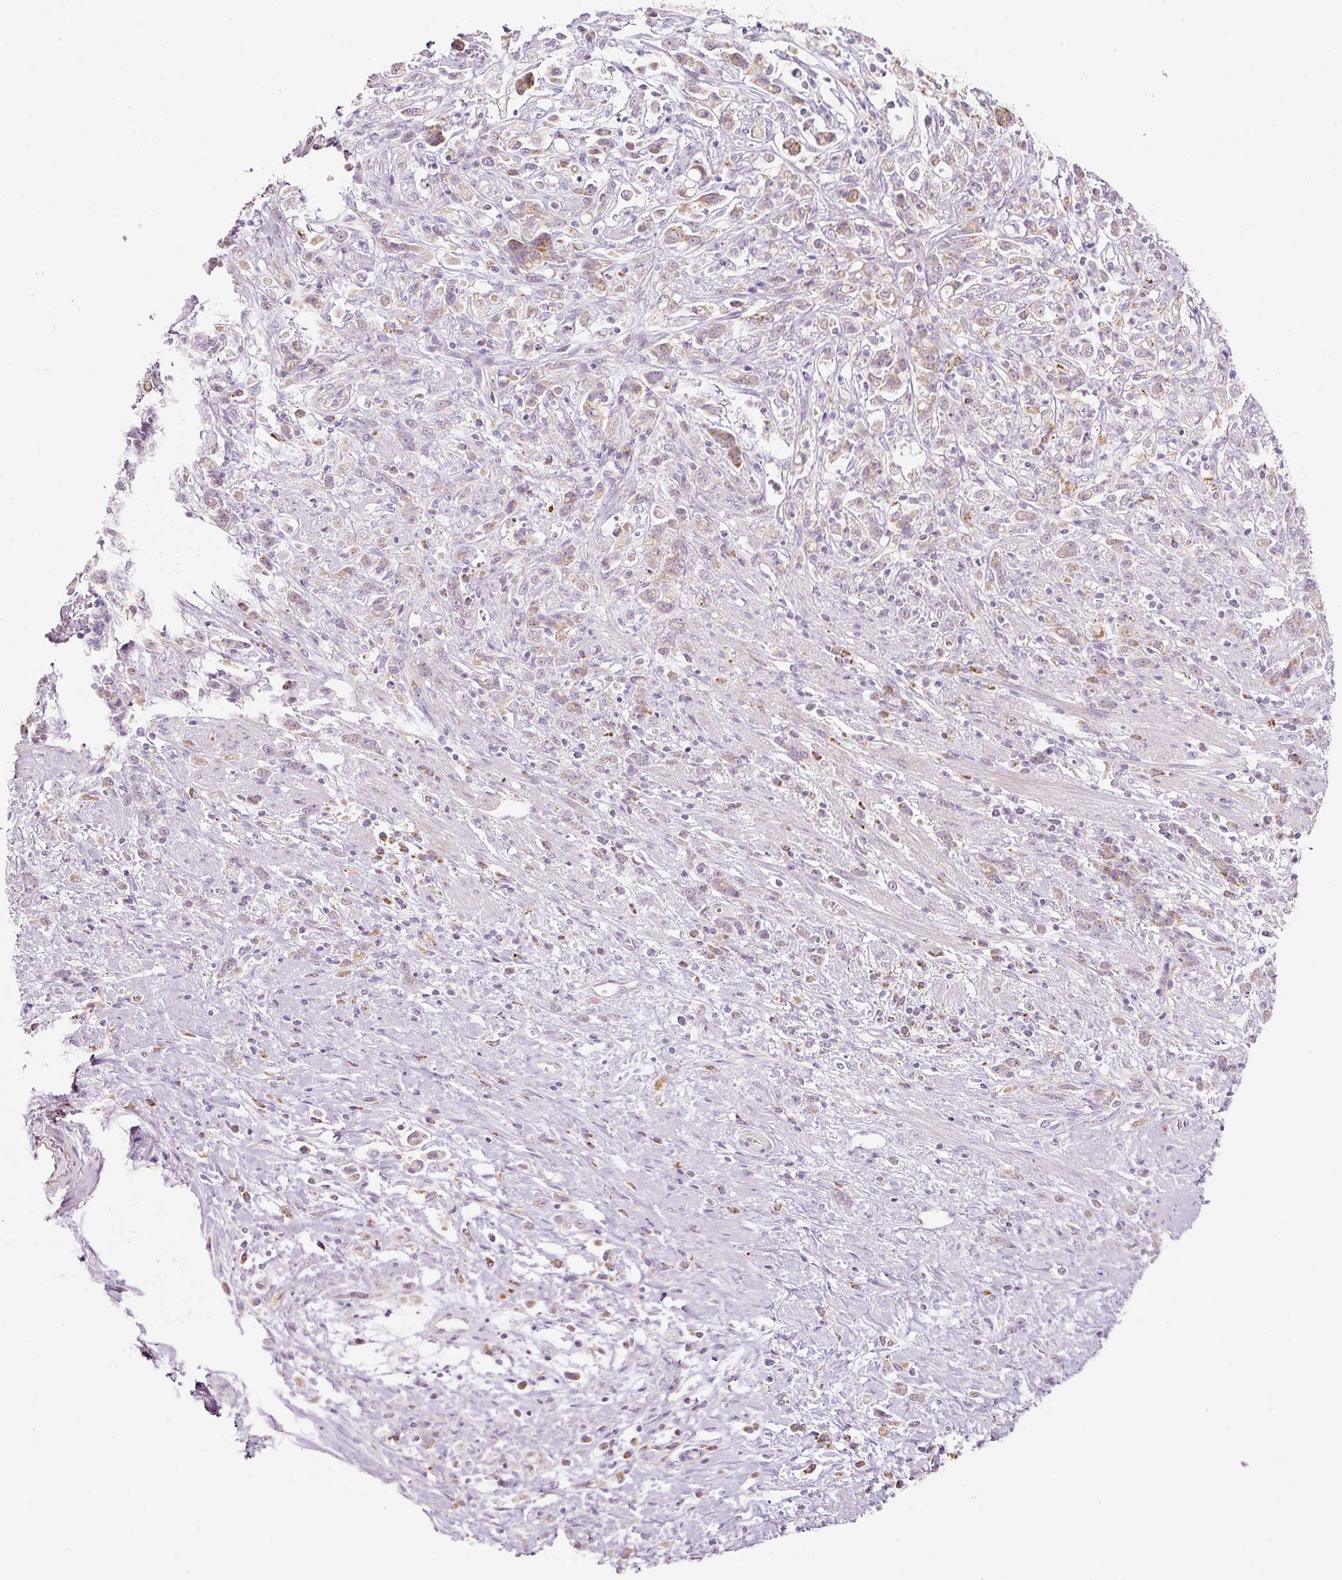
{"staining": {"intensity": "weak", "quantity": ">75%", "location": "cytoplasmic/membranous"}, "tissue": "stomach cancer", "cell_type": "Tumor cells", "image_type": "cancer", "snomed": [{"axis": "morphology", "description": "Adenocarcinoma, NOS"}, {"axis": "topography", "description": "Stomach"}], "caption": "A brown stain shows weak cytoplasmic/membranous positivity of a protein in human stomach cancer tumor cells.", "gene": "MTHFD2", "patient": {"sex": "female", "age": 60}}